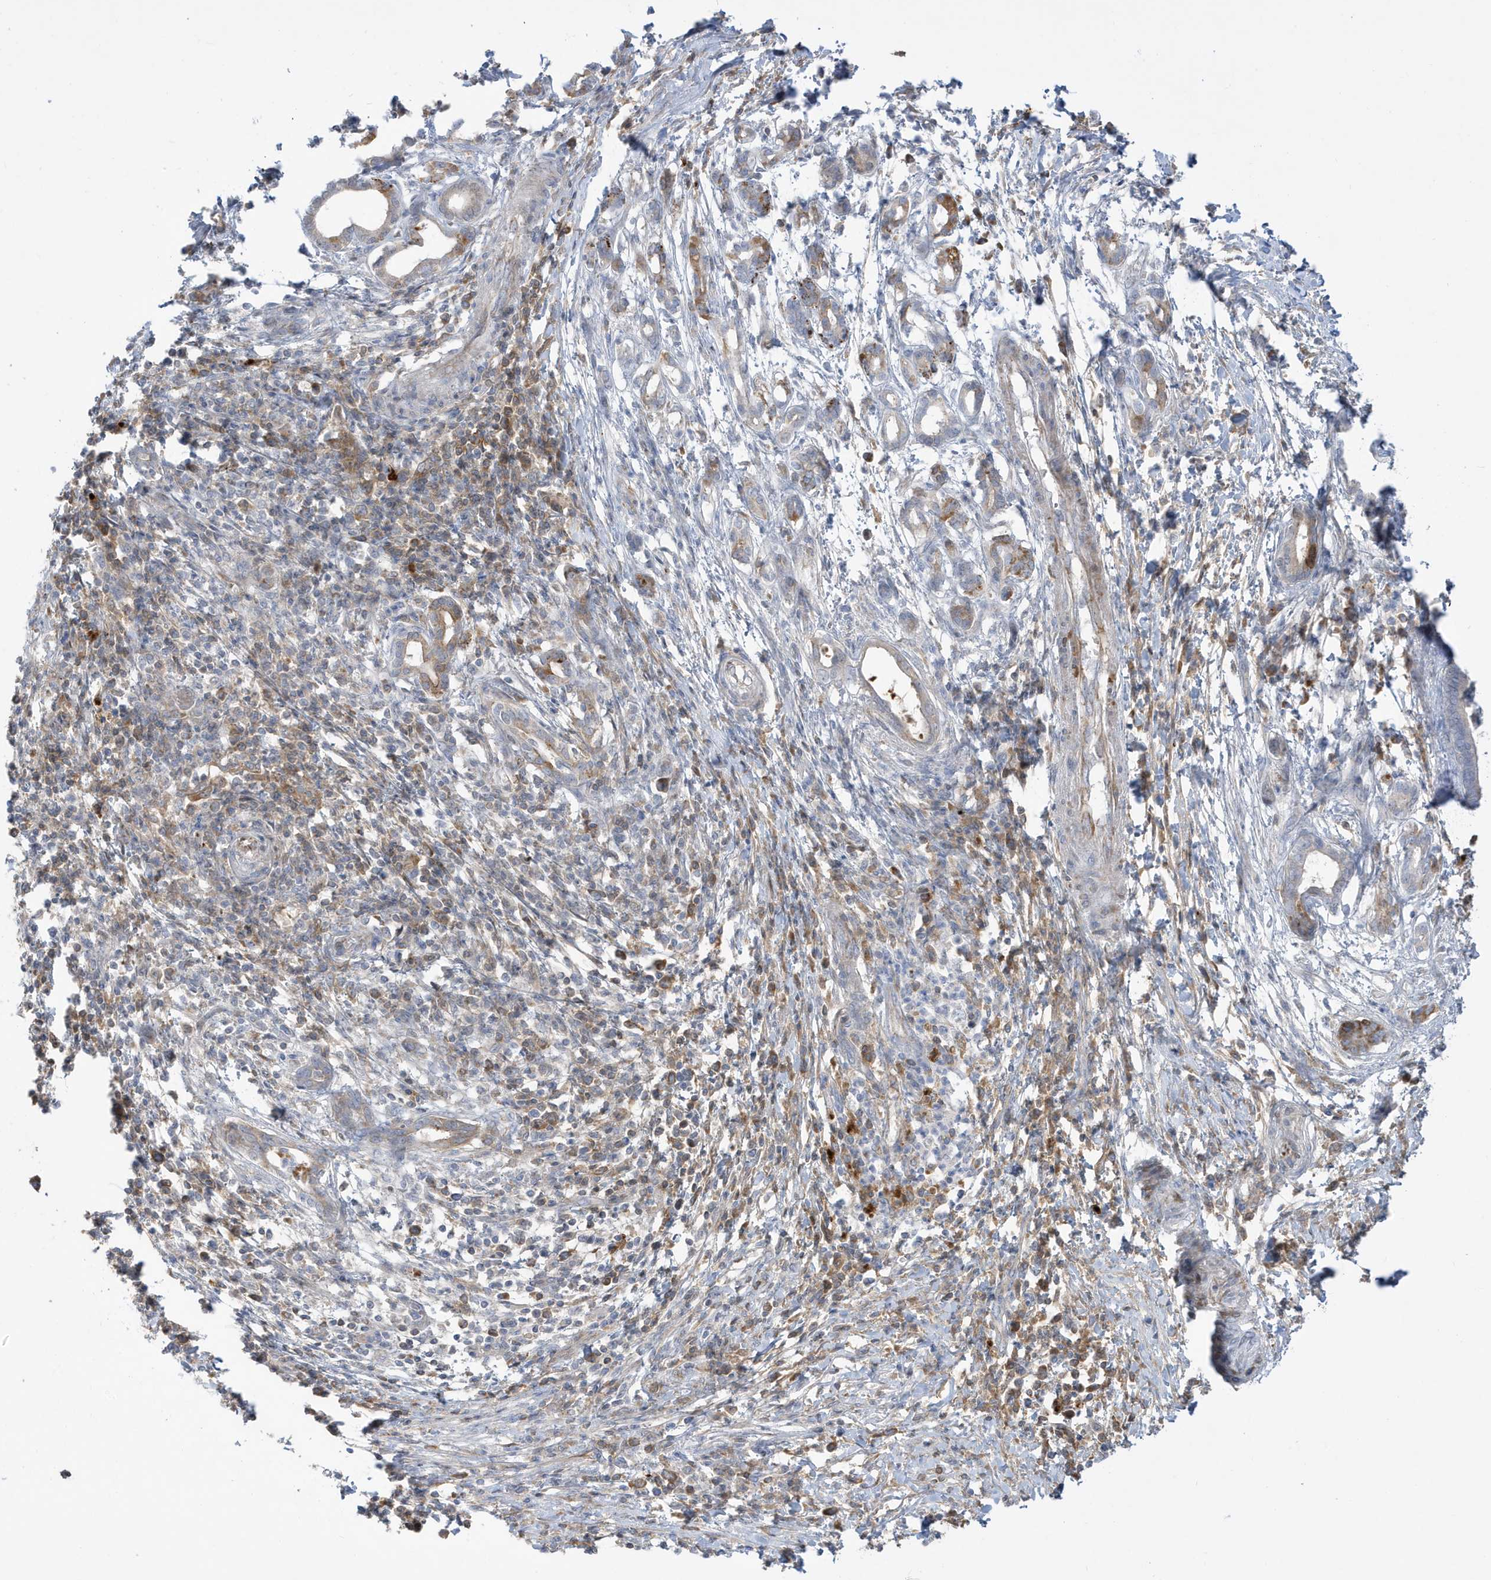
{"staining": {"intensity": "moderate", "quantity": "<25%", "location": "cytoplasmic/membranous"}, "tissue": "pancreatic cancer", "cell_type": "Tumor cells", "image_type": "cancer", "snomed": [{"axis": "morphology", "description": "Adenocarcinoma, NOS"}, {"axis": "topography", "description": "Pancreas"}], "caption": "The photomicrograph displays staining of pancreatic cancer, revealing moderate cytoplasmic/membranous protein positivity (brown color) within tumor cells.", "gene": "IFT57", "patient": {"sex": "female", "age": 55}}